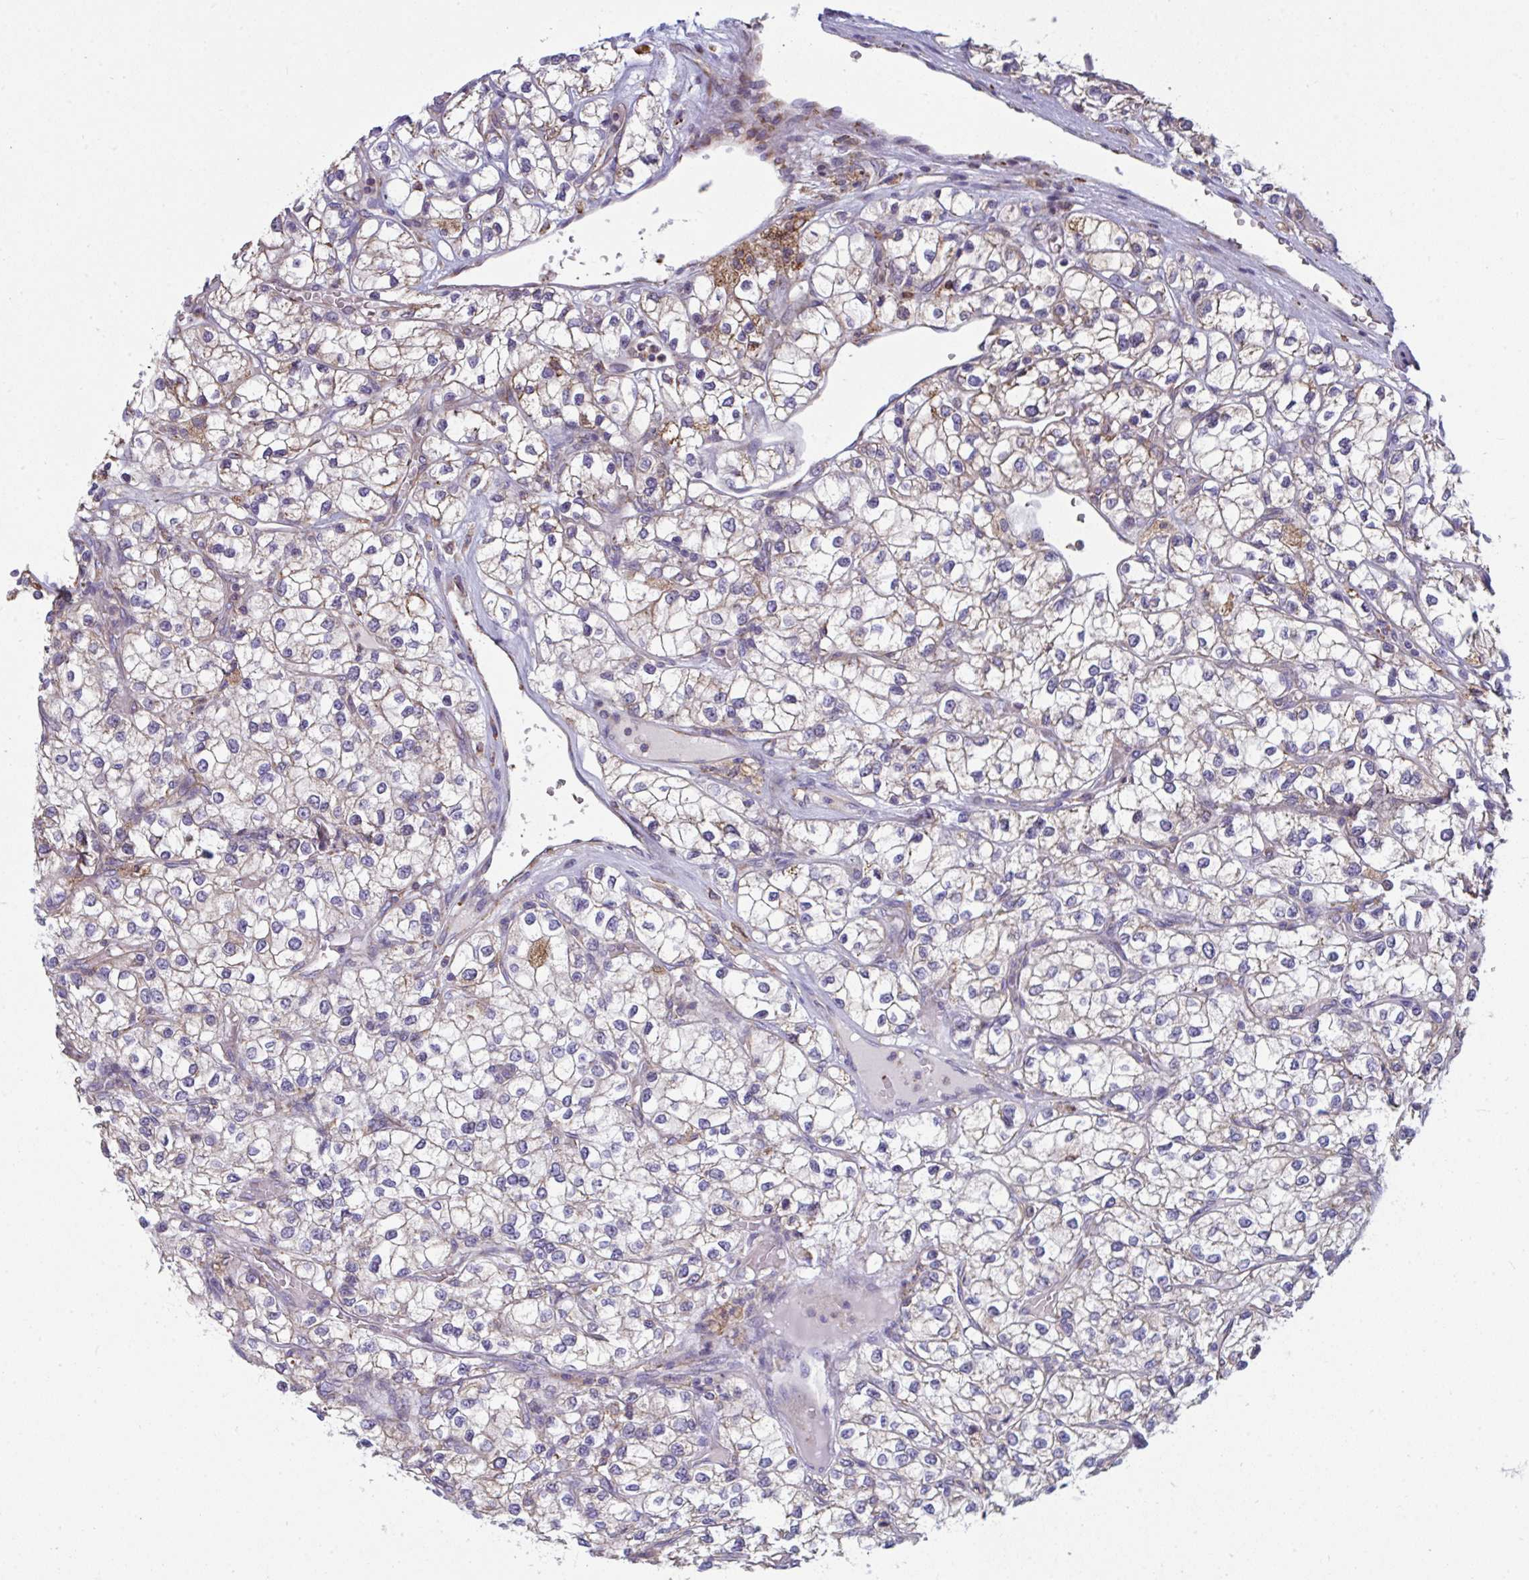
{"staining": {"intensity": "weak", "quantity": "25%-75%", "location": "cytoplasmic/membranous"}, "tissue": "renal cancer", "cell_type": "Tumor cells", "image_type": "cancer", "snomed": [{"axis": "morphology", "description": "Adenocarcinoma, NOS"}, {"axis": "topography", "description": "Kidney"}], "caption": "Adenocarcinoma (renal) stained for a protein displays weak cytoplasmic/membranous positivity in tumor cells.", "gene": "MYMK", "patient": {"sex": "male", "age": 80}}